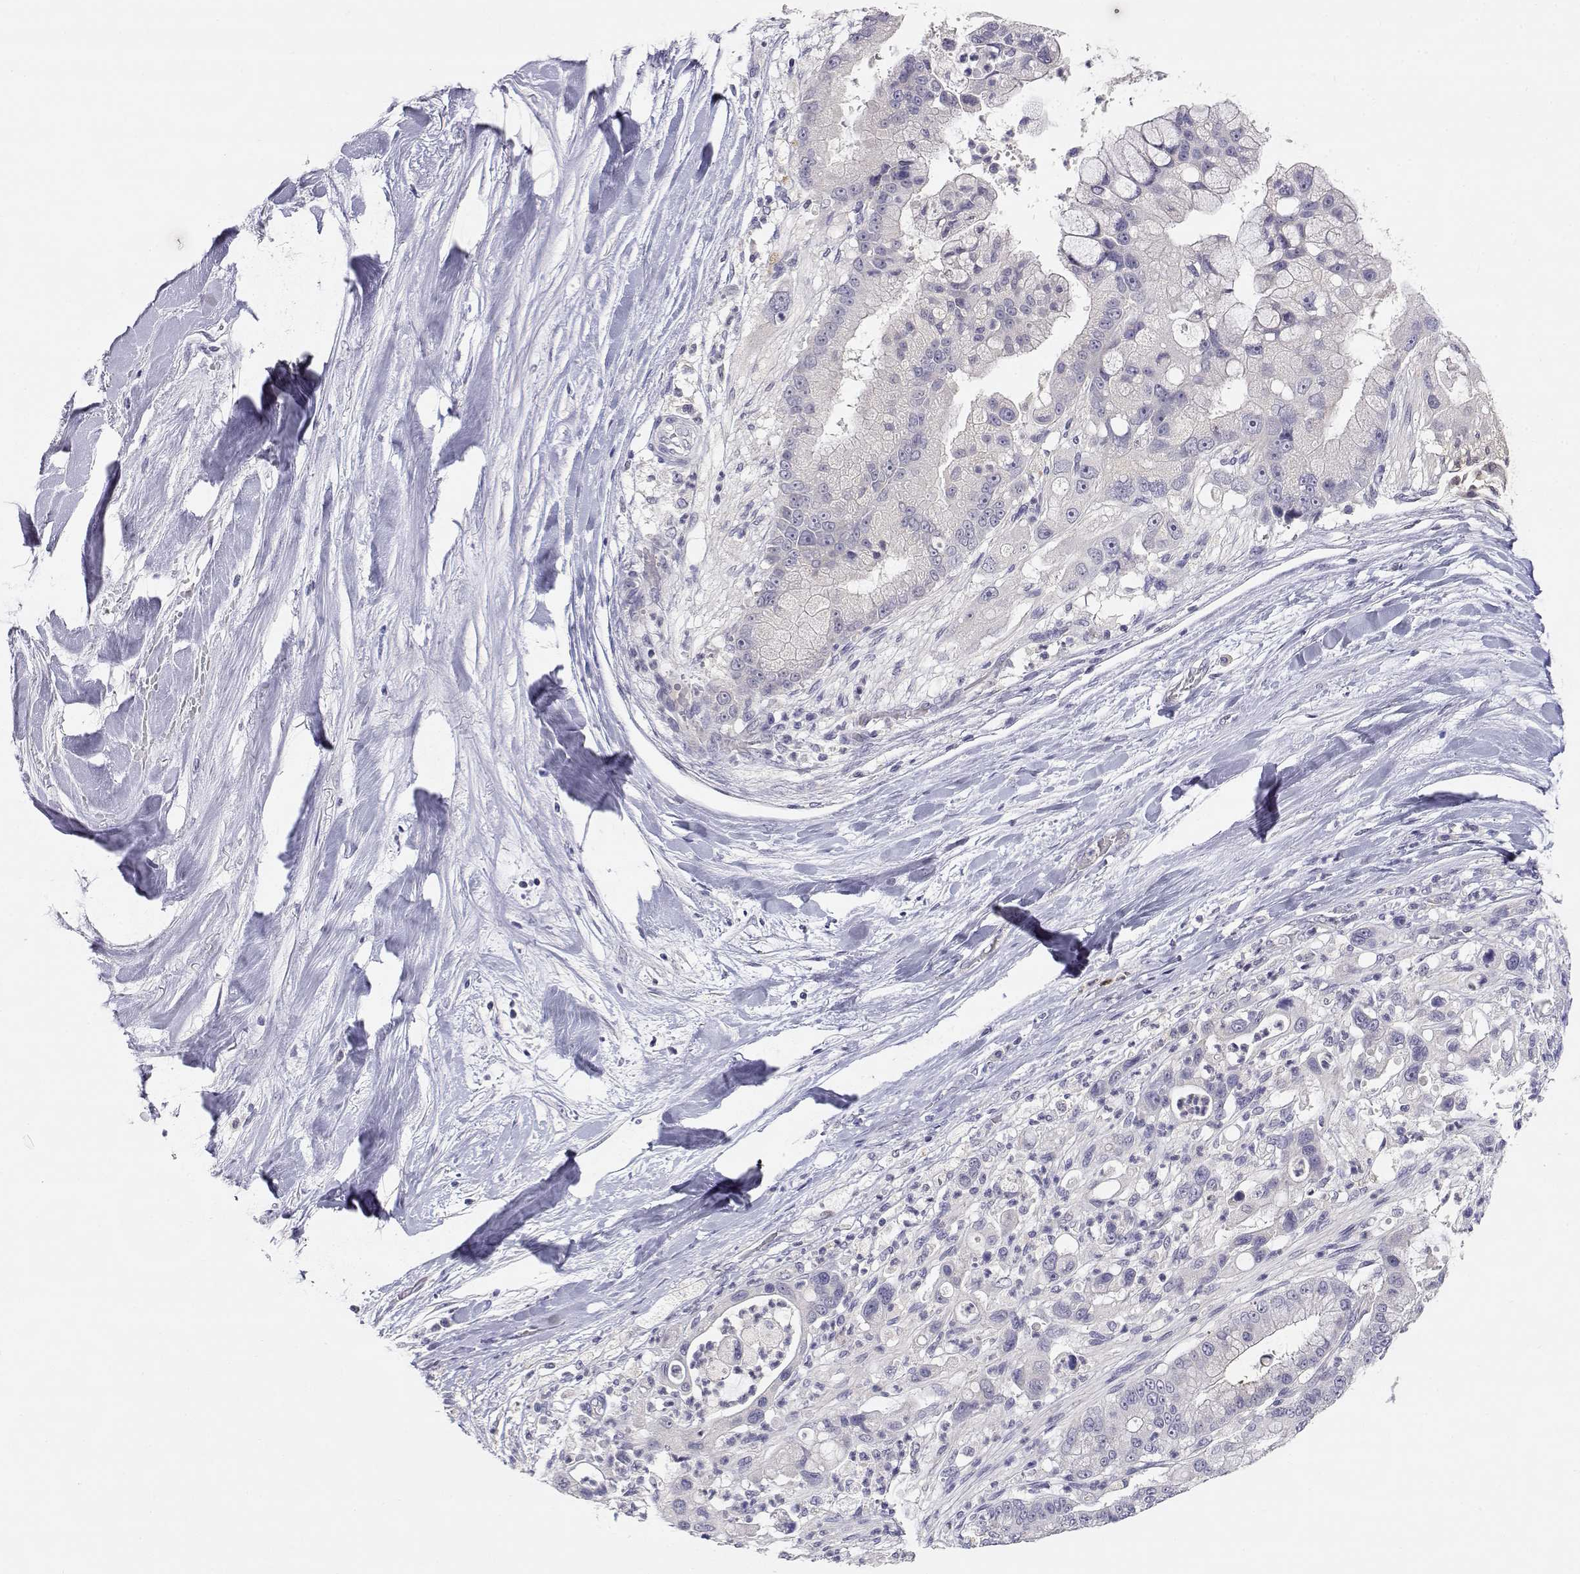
{"staining": {"intensity": "negative", "quantity": "none", "location": "none"}, "tissue": "liver cancer", "cell_type": "Tumor cells", "image_type": "cancer", "snomed": [{"axis": "morphology", "description": "Cholangiocarcinoma"}, {"axis": "topography", "description": "Liver"}], "caption": "There is no significant positivity in tumor cells of liver cancer.", "gene": "ADA", "patient": {"sex": "female", "age": 54}}